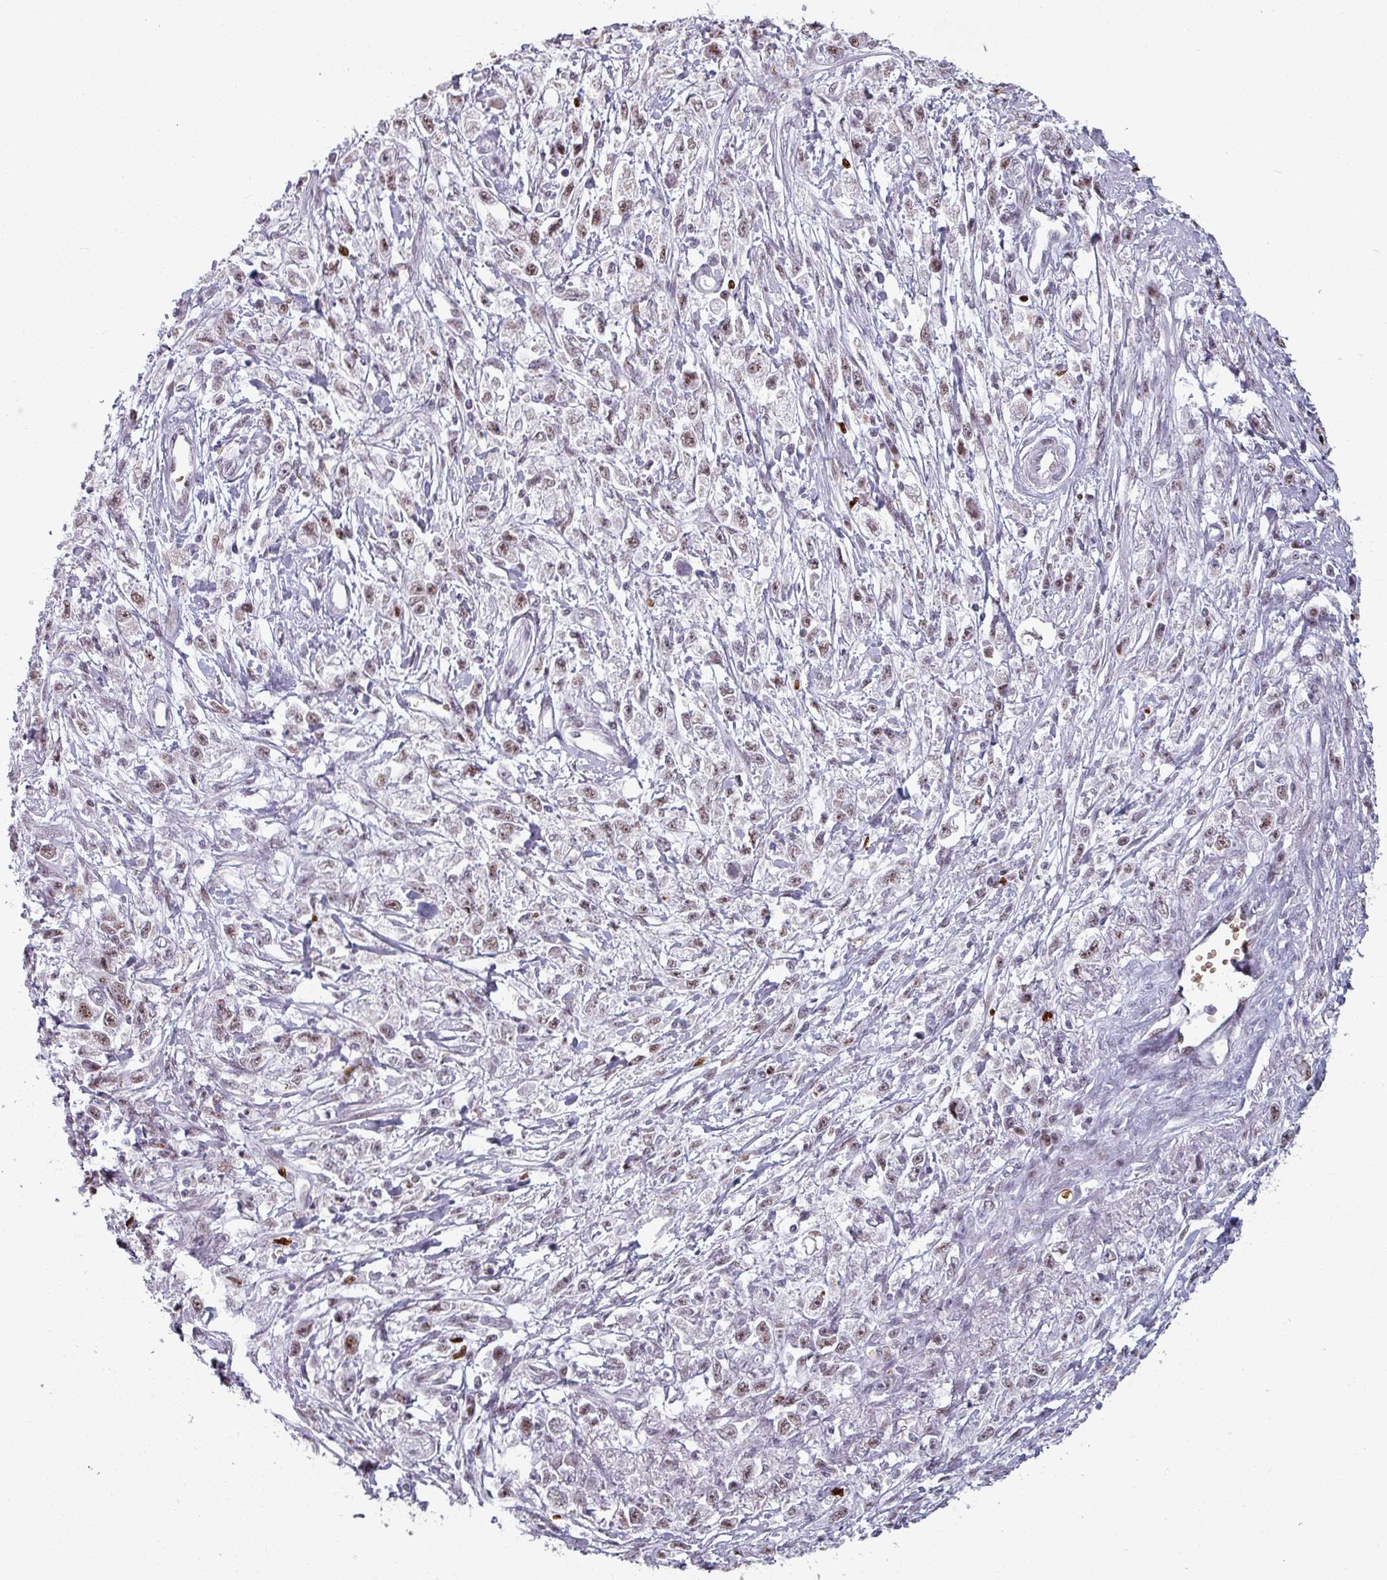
{"staining": {"intensity": "weak", "quantity": ">75%", "location": "nuclear"}, "tissue": "stomach cancer", "cell_type": "Tumor cells", "image_type": "cancer", "snomed": [{"axis": "morphology", "description": "Adenocarcinoma, NOS"}, {"axis": "topography", "description": "Stomach"}], "caption": "Adenocarcinoma (stomach) stained for a protein (brown) reveals weak nuclear positive expression in about >75% of tumor cells.", "gene": "NCOR1", "patient": {"sex": "female", "age": 59}}